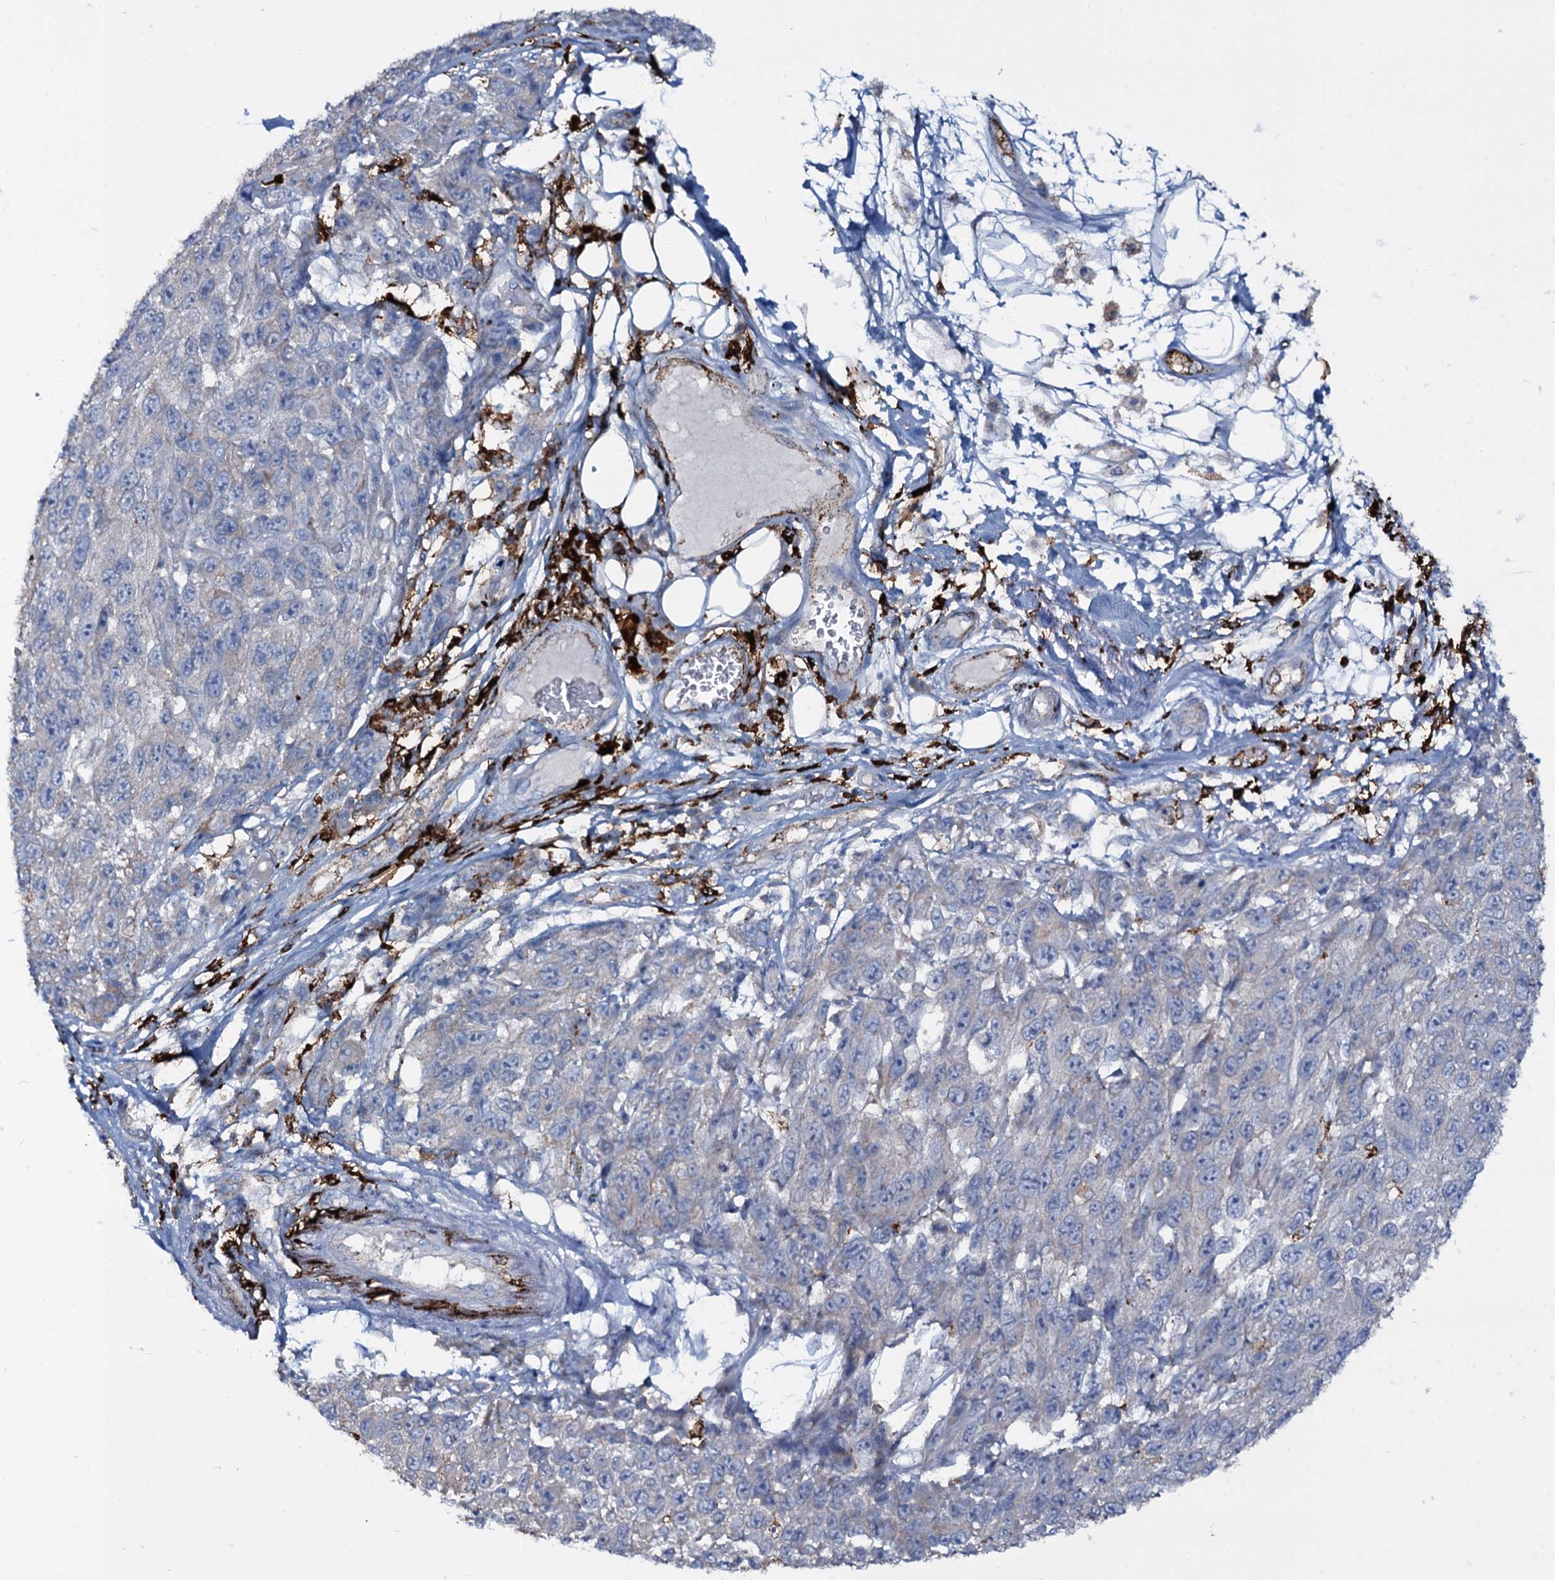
{"staining": {"intensity": "negative", "quantity": "none", "location": "none"}, "tissue": "melanoma", "cell_type": "Tumor cells", "image_type": "cancer", "snomed": [{"axis": "morphology", "description": "Normal tissue, NOS"}, {"axis": "morphology", "description": "Malignant melanoma, NOS"}, {"axis": "topography", "description": "Skin"}], "caption": "An IHC micrograph of malignant melanoma is shown. There is no staining in tumor cells of malignant melanoma. (Stains: DAB (3,3'-diaminobenzidine) immunohistochemistry (IHC) with hematoxylin counter stain, Microscopy: brightfield microscopy at high magnification).", "gene": "OSBPL2", "patient": {"sex": "female", "age": 96}}